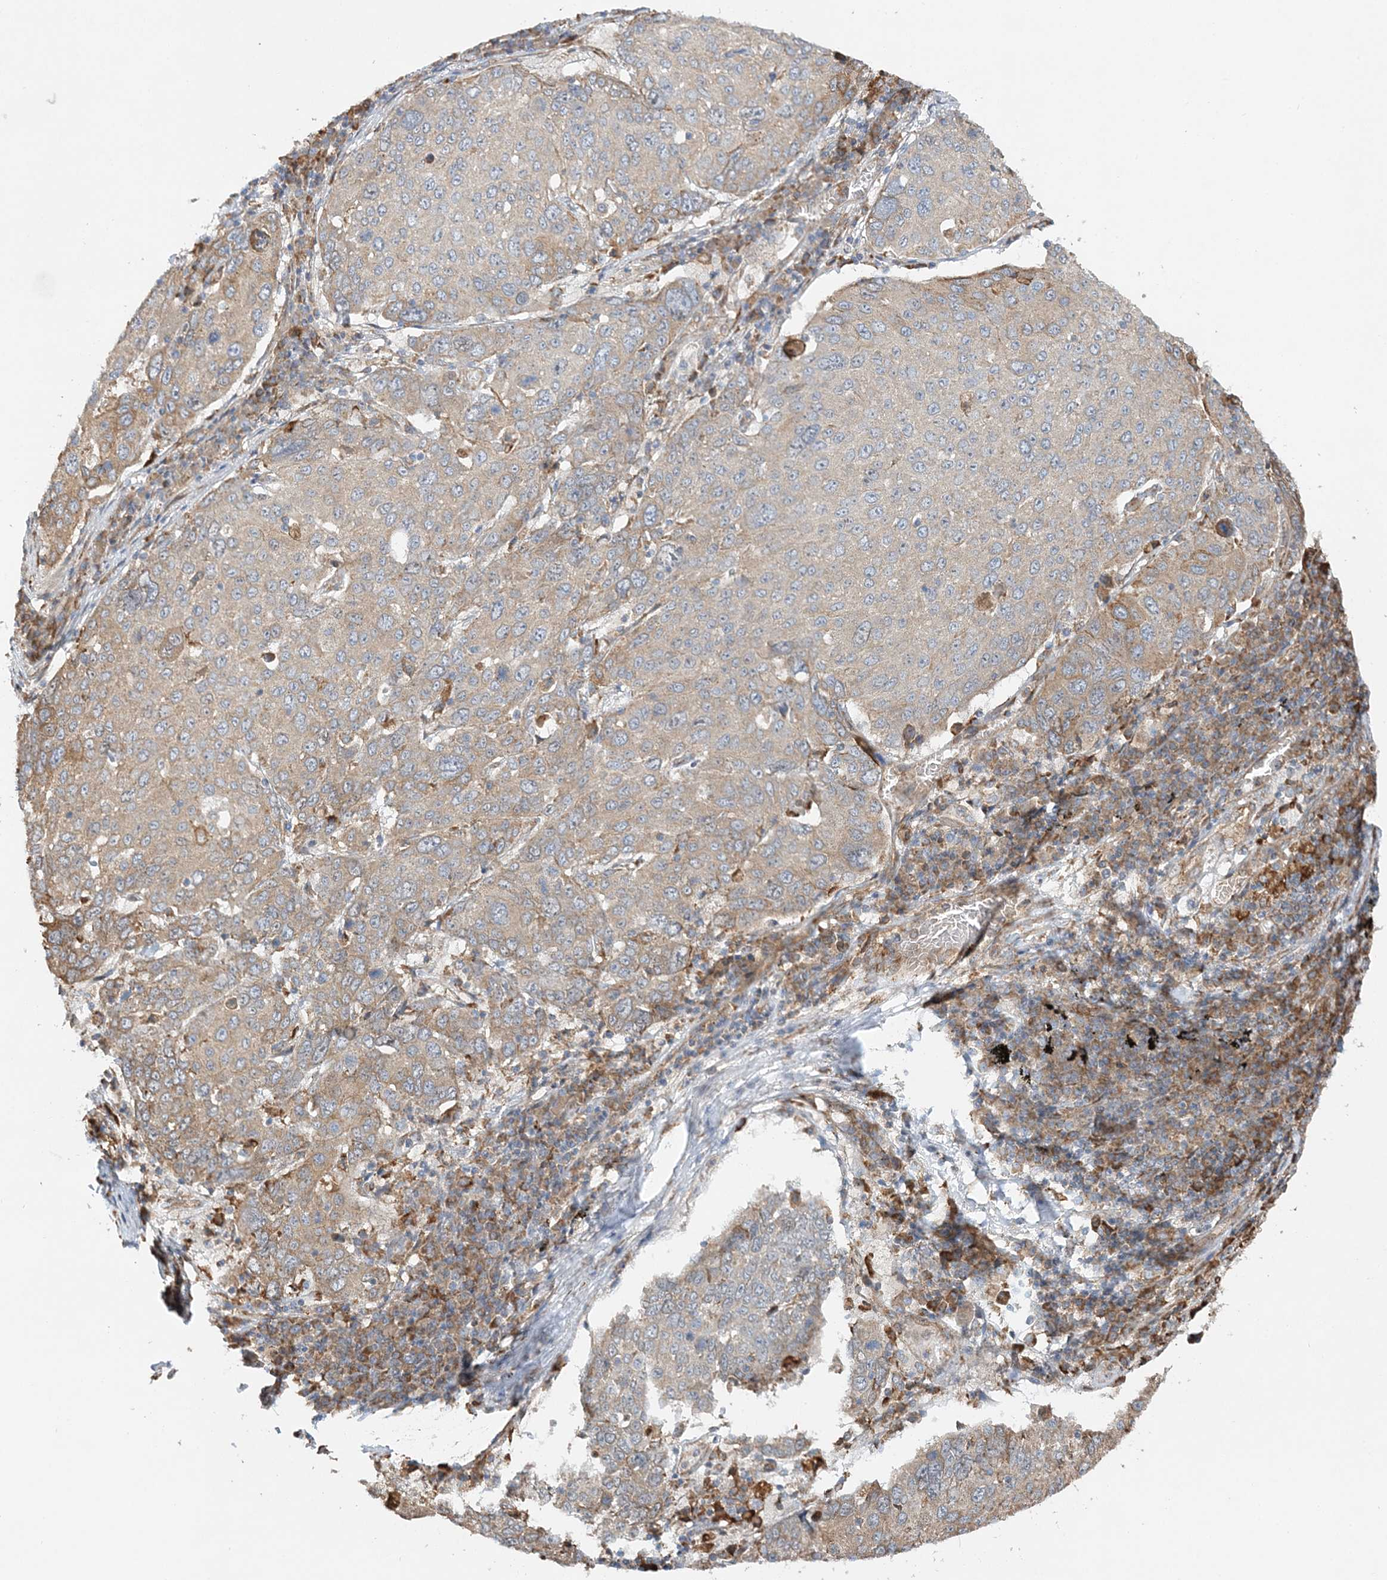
{"staining": {"intensity": "weak", "quantity": "<25%", "location": "cytoplasmic/membranous"}, "tissue": "lung cancer", "cell_type": "Tumor cells", "image_type": "cancer", "snomed": [{"axis": "morphology", "description": "Squamous cell carcinoma, NOS"}, {"axis": "topography", "description": "Lung"}], "caption": "Lung squamous cell carcinoma was stained to show a protein in brown. There is no significant positivity in tumor cells.", "gene": "ZFYVE16", "patient": {"sex": "male", "age": 65}}